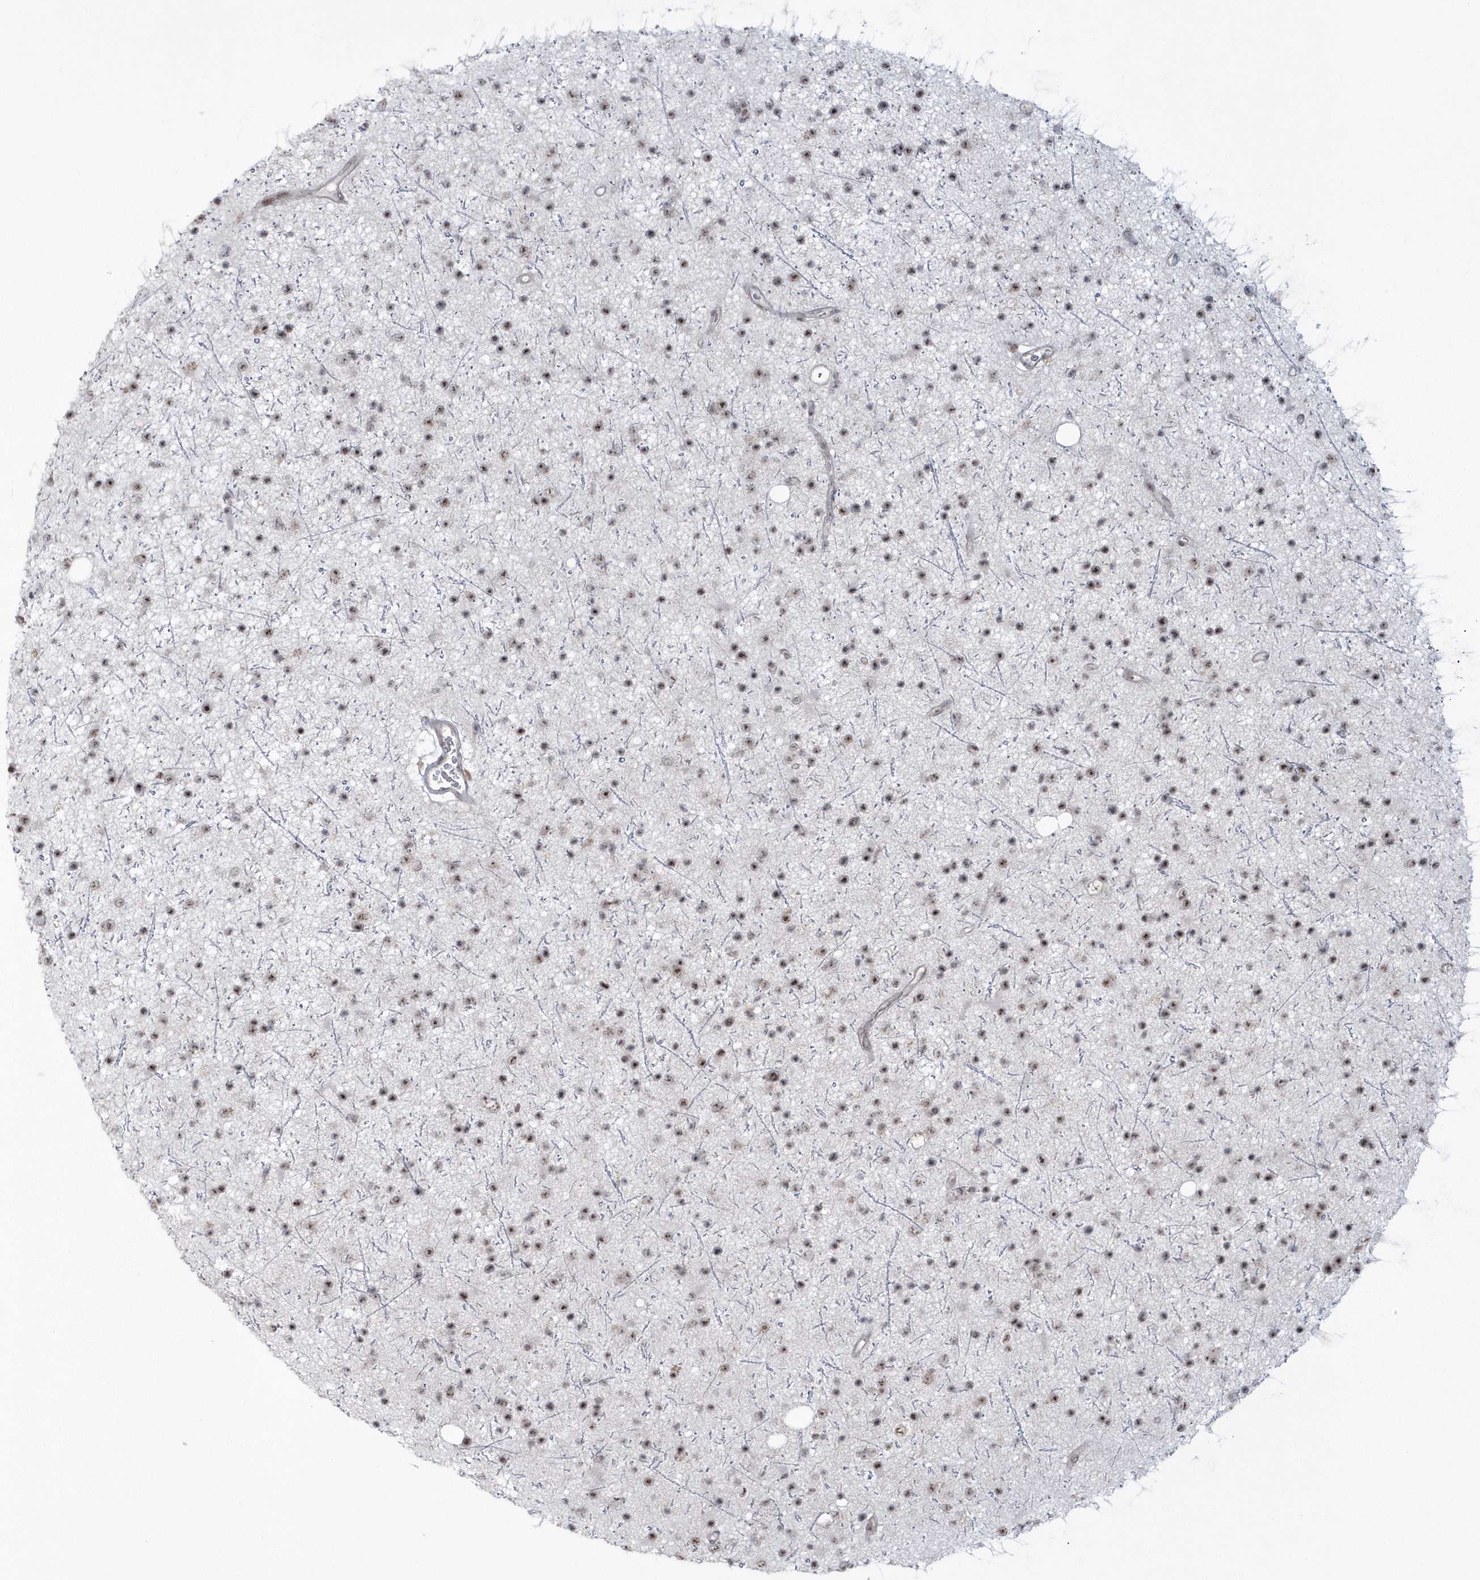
{"staining": {"intensity": "moderate", "quantity": ">75%", "location": "nuclear"}, "tissue": "glioma", "cell_type": "Tumor cells", "image_type": "cancer", "snomed": [{"axis": "morphology", "description": "Glioma, malignant, Low grade"}, {"axis": "topography", "description": "Cerebral cortex"}], "caption": "Malignant glioma (low-grade) tissue displays moderate nuclear staining in approximately >75% of tumor cells, visualized by immunohistochemistry.", "gene": "KDM6B", "patient": {"sex": "female", "age": 39}}